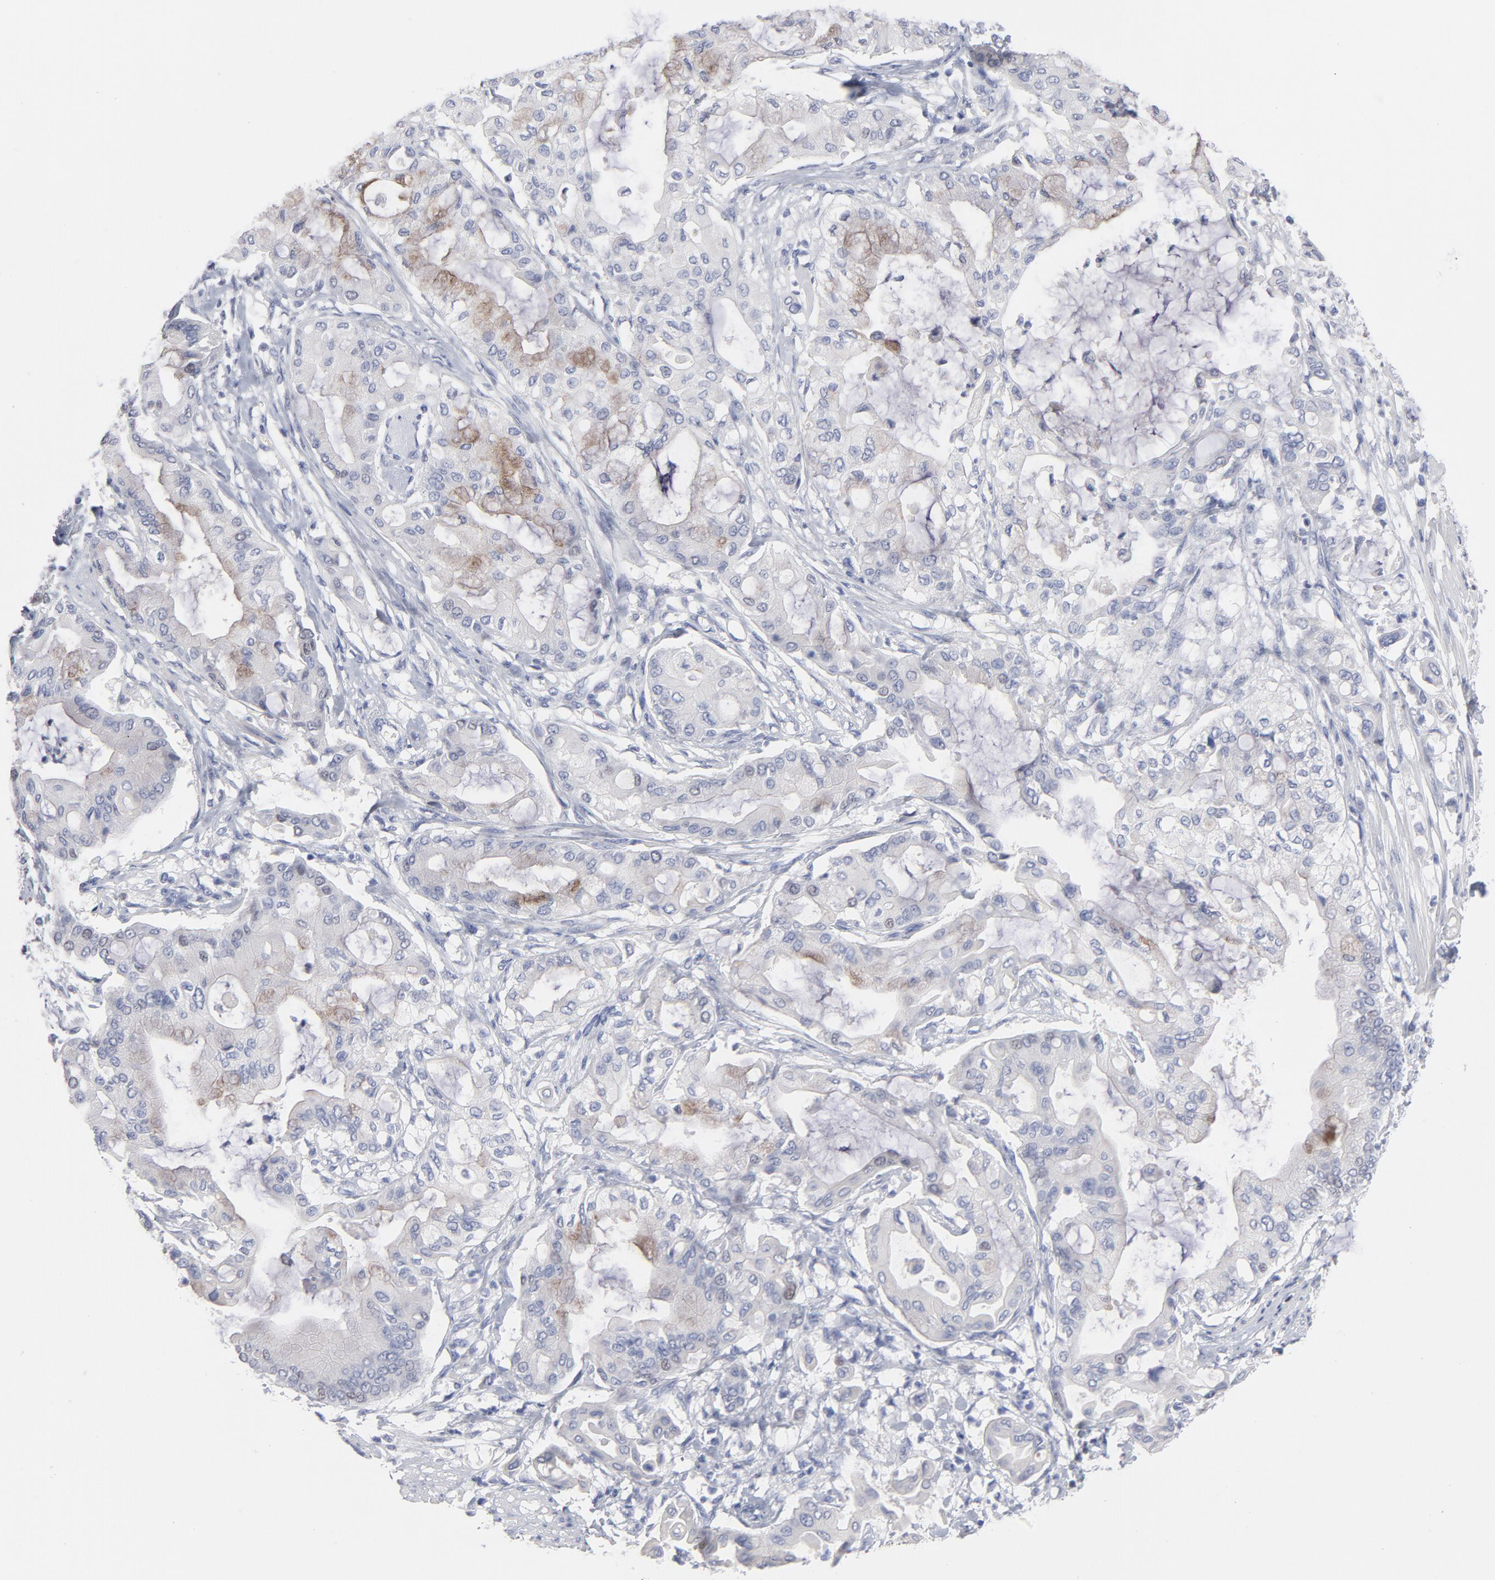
{"staining": {"intensity": "weak", "quantity": "25%-75%", "location": "cytoplasmic/membranous,nuclear"}, "tissue": "pancreatic cancer", "cell_type": "Tumor cells", "image_type": "cancer", "snomed": [{"axis": "morphology", "description": "Adenocarcinoma, NOS"}, {"axis": "morphology", "description": "Adenocarcinoma, metastatic, NOS"}, {"axis": "topography", "description": "Lymph node"}, {"axis": "topography", "description": "Pancreas"}, {"axis": "topography", "description": "Duodenum"}], "caption": "An image showing weak cytoplasmic/membranous and nuclear staining in about 25%-75% of tumor cells in pancreatic cancer, as visualized by brown immunohistochemical staining.", "gene": "MCM7", "patient": {"sex": "female", "age": 64}}